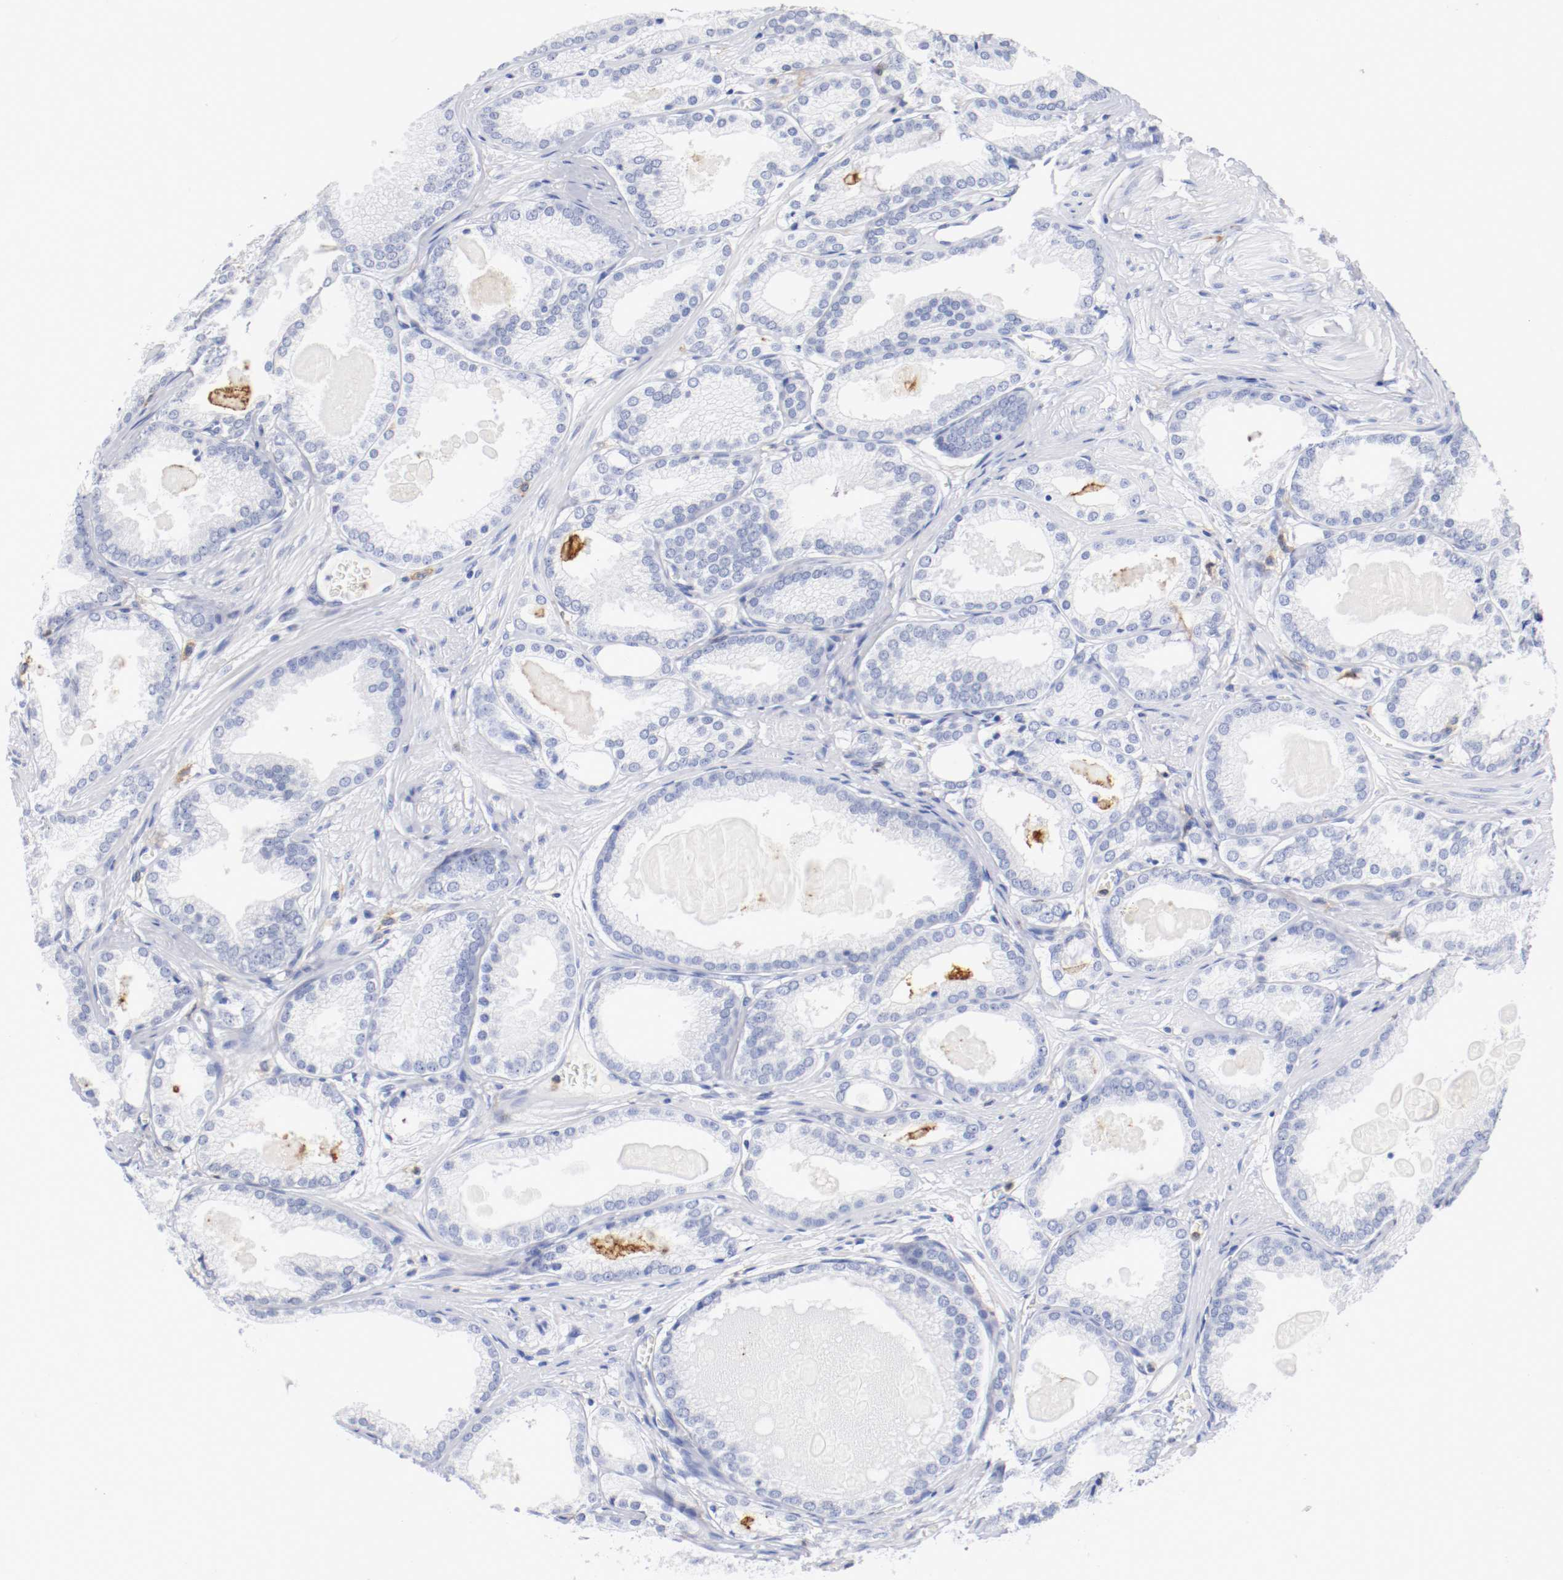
{"staining": {"intensity": "negative", "quantity": "none", "location": "none"}, "tissue": "prostate cancer", "cell_type": "Tumor cells", "image_type": "cancer", "snomed": [{"axis": "morphology", "description": "Adenocarcinoma, High grade"}, {"axis": "topography", "description": "Prostate"}], "caption": "The histopathology image exhibits no significant positivity in tumor cells of prostate adenocarcinoma (high-grade).", "gene": "ITGAX", "patient": {"sex": "male", "age": 61}}